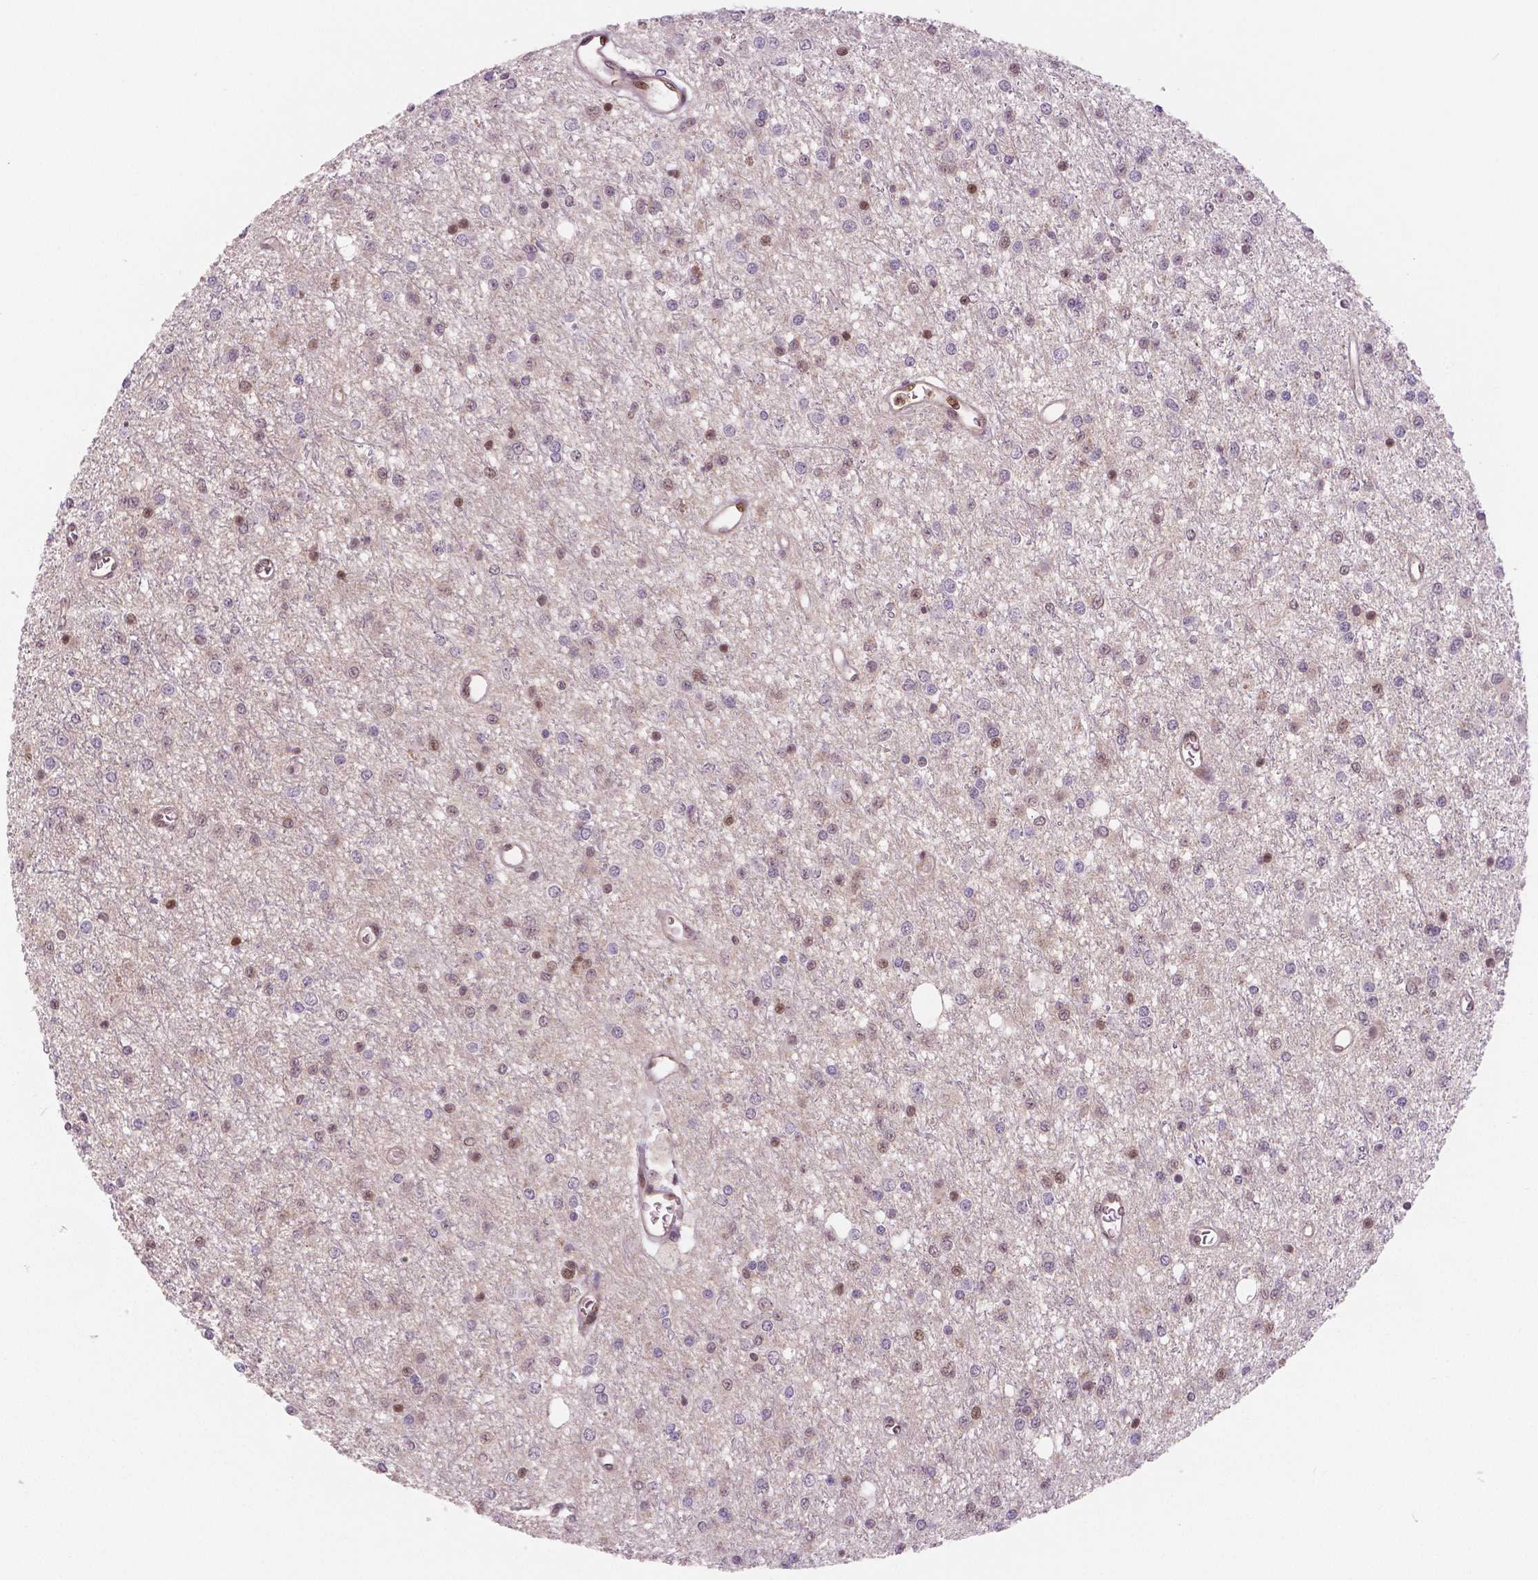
{"staining": {"intensity": "negative", "quantity": "none", "location": "none"}, "tissue": "glioma", "cell_type": "Tumor cells", "image_type": "cancer", "snomed": [{"axis": "morphology", "description": "Glioma, malignant, Low grade"}, {"axis": "topography", "description": "Brain"}], "caption": "Immunohistochemical staining of human glioma demonstrates no significant expression in tumor cells.", "gene": "STAT3", "patient": {"sex": "female", "age": 45}}